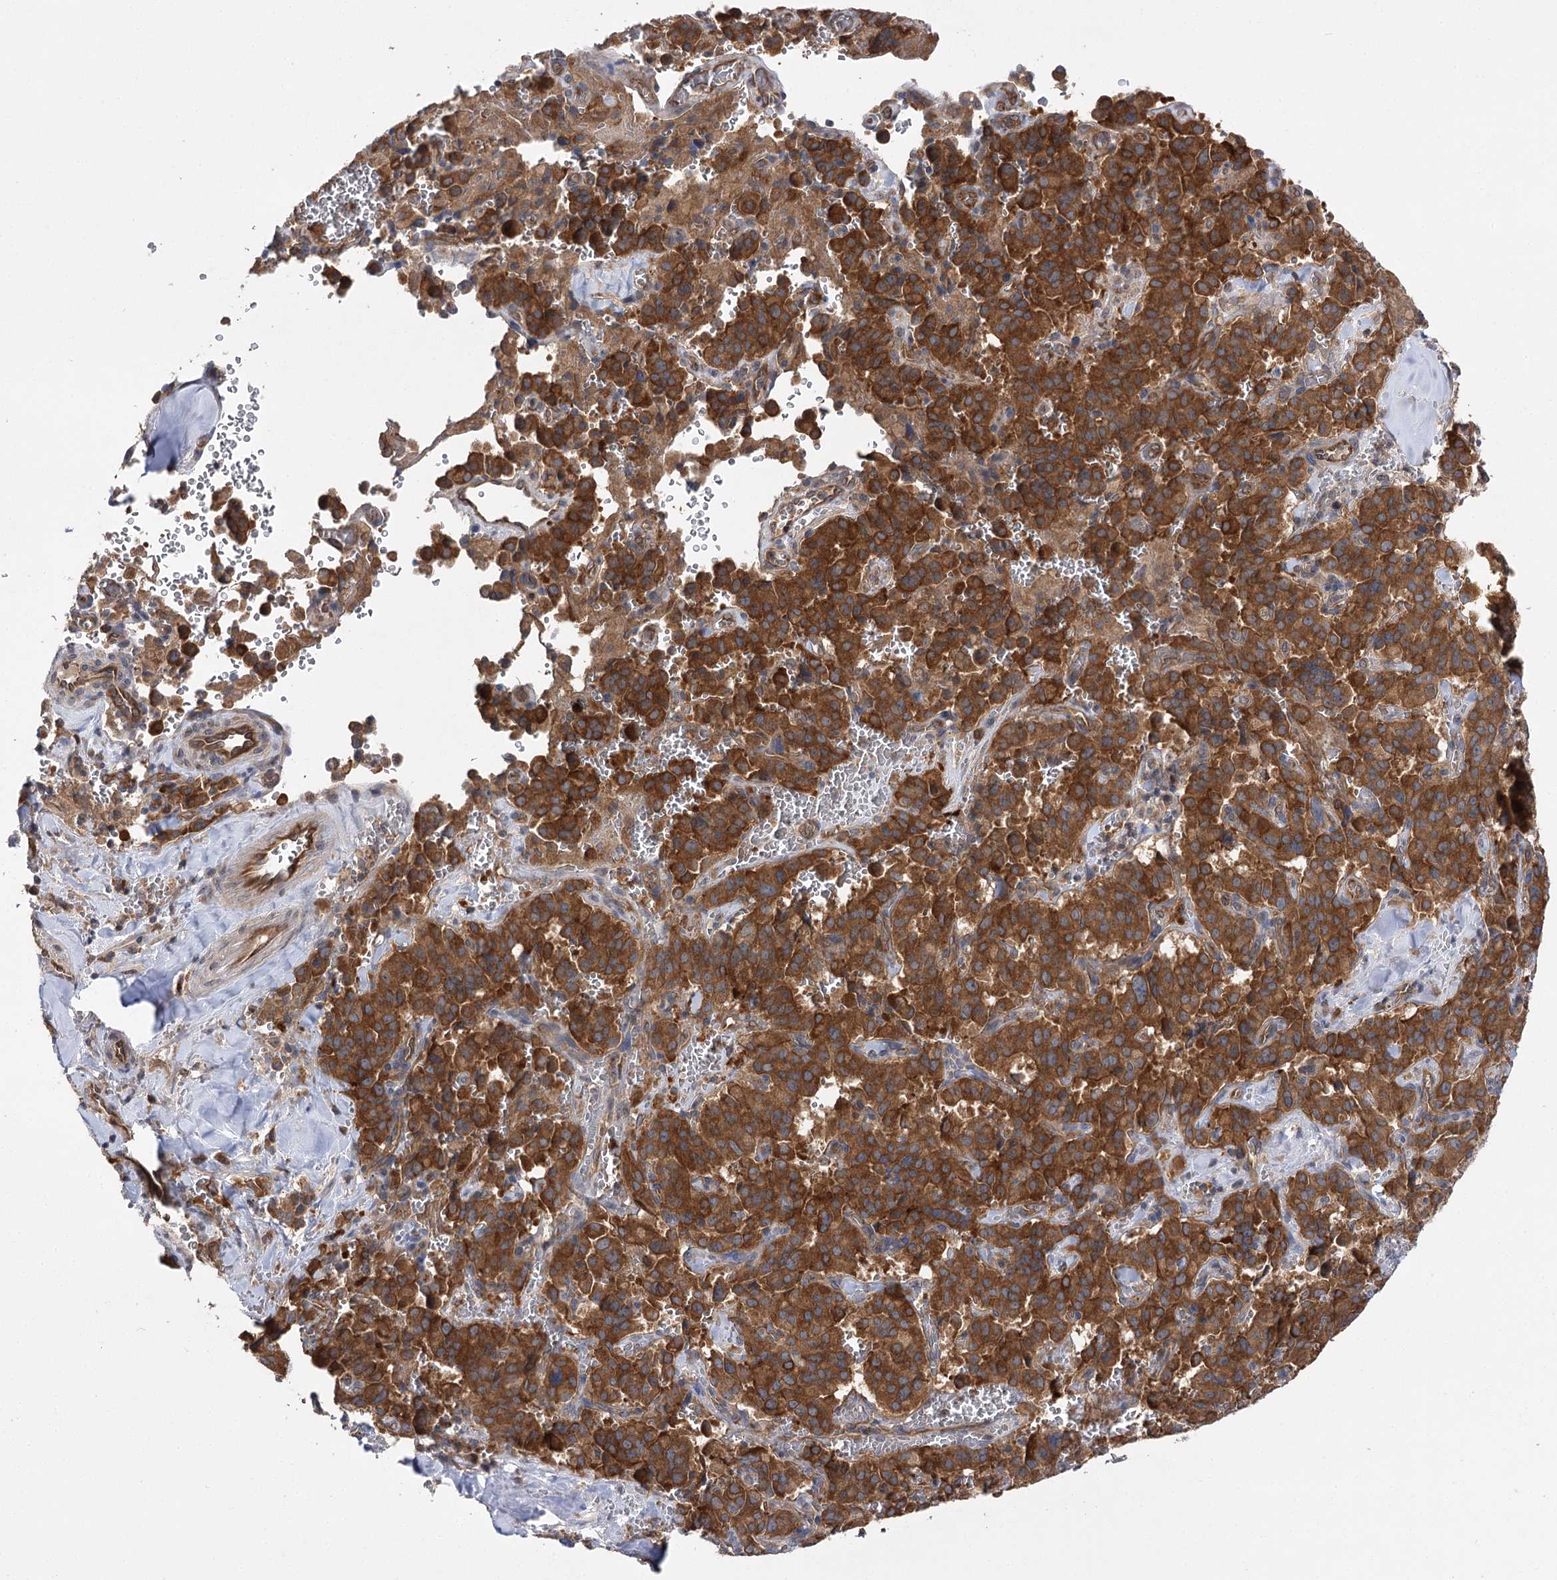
{"staining": {"intensity": "strong", "quantity": ">75%", "location": "cytoplasmic/membranous"}, "tissue": "pancreatic cancer", "cell_type": "Tumor cells", "image_type": "cancer", "snomed": [{"axis": "morphology", "description": "Adenocarcinoma, NOS"}, {"axis": "topography", "description": "Pancreas"}], "caption": "Pancreatic adenocarcinoma stained with DAB (3,3'-diaminobenzidine) immunohistochemistry (IHC) reveals high levels of strong cytoplasmic/membranous expression in about >75% of tumor cells.", "gene": "BCR", "patient": {"sex": "male", "age": 65}}